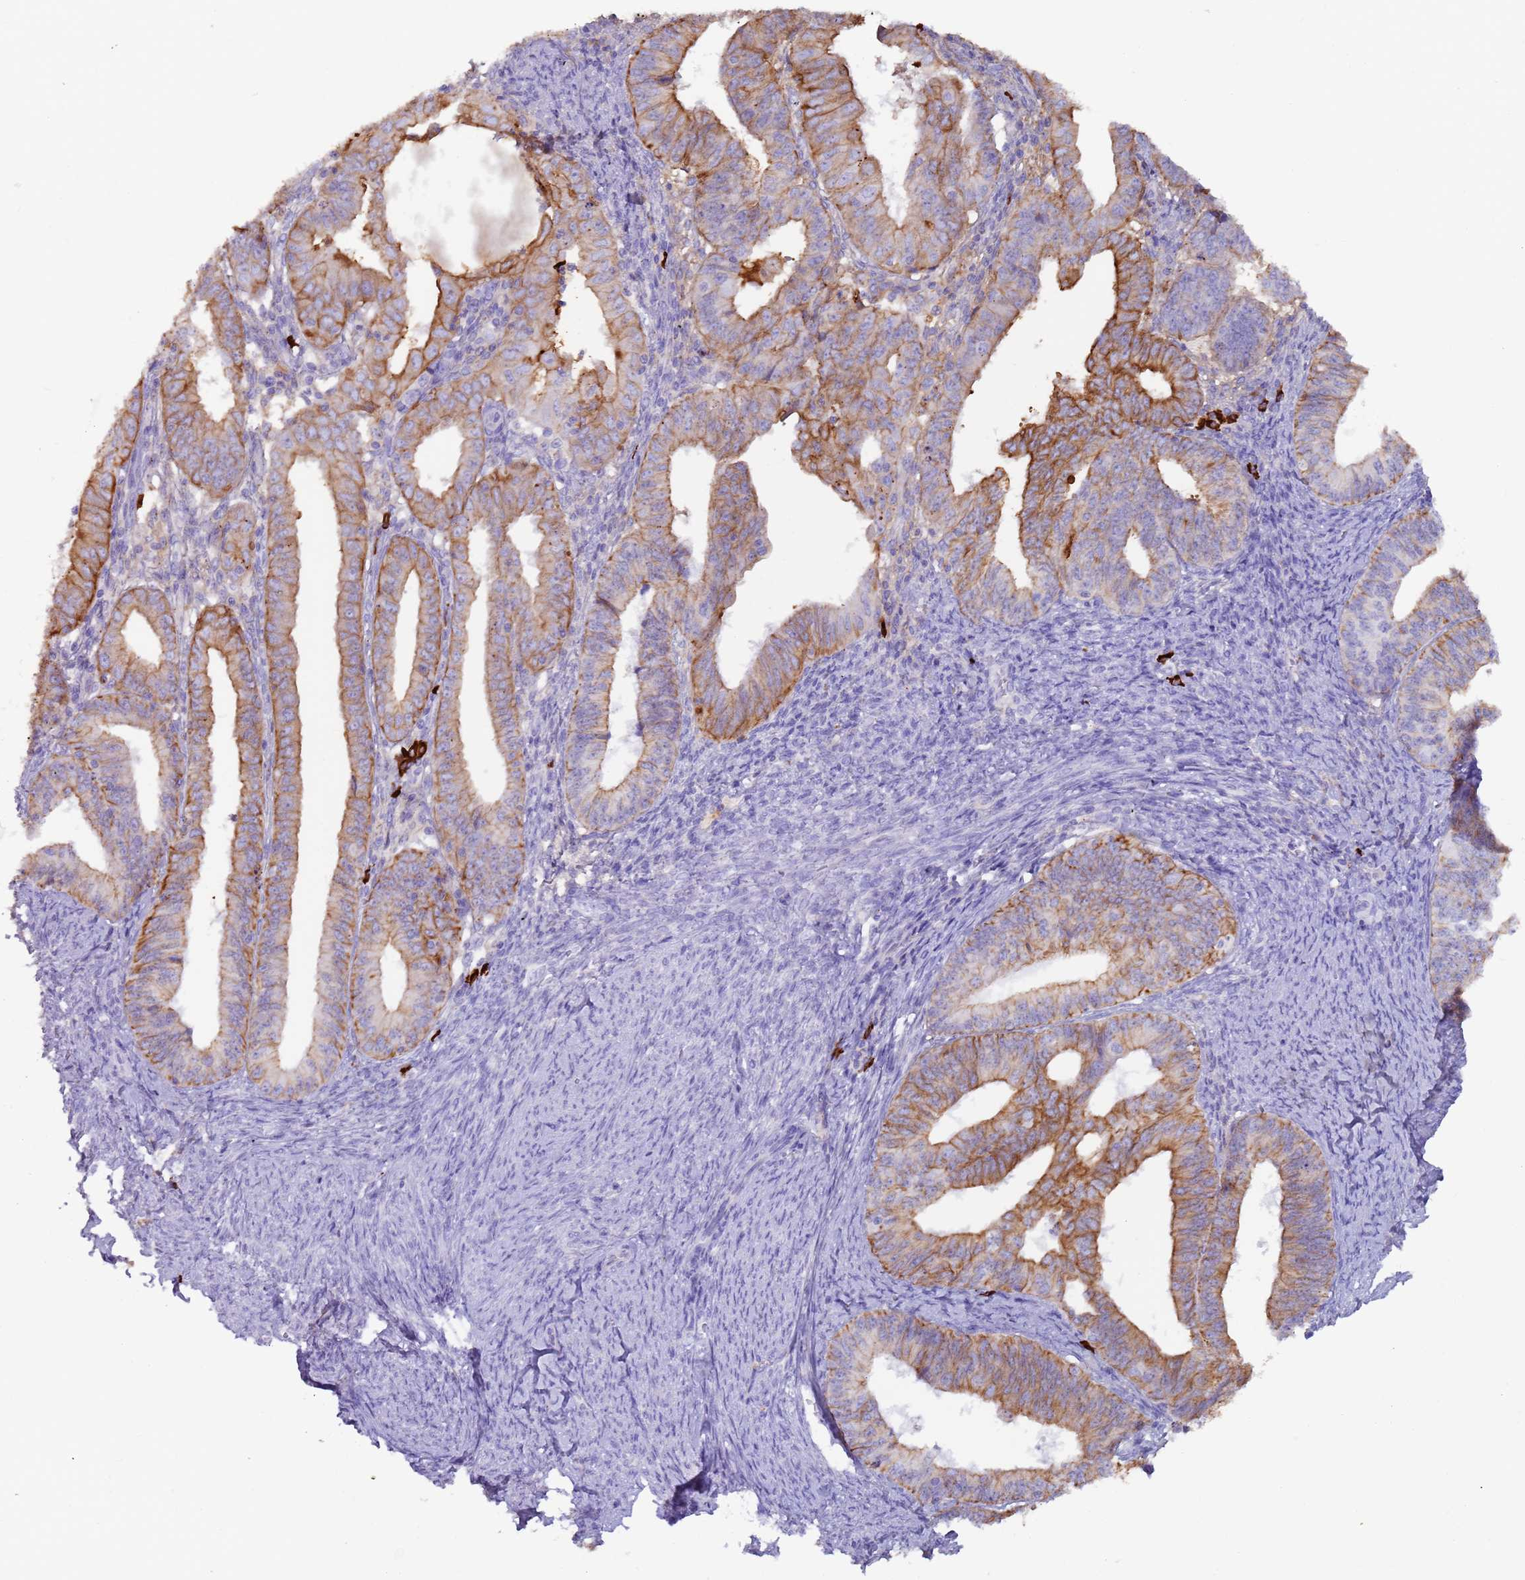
{"staining": {"intensity": "moderate", "quantity": "25%-75%", "location": "cytoplasmic/membranous"}, "tissue": "endometrial cancer", "cell_type": "Tumor cells", "image_type": "cancer", "snomed": [{"axis": "morphology", "description": "Adenocarcinoma, NOS"}, {"axis": "topography", "description": "Endometrium"}], "caption": "An immunohistochemistry (IHC) micrograph of tumor tissue is shown. Protein staining in brown highlights moderate cytoplasmic/membranous positivity in endometrial cancer within tumor cells.", "gene": "CYSLTR2", "patient": {"sex": "female", "age": 56}}